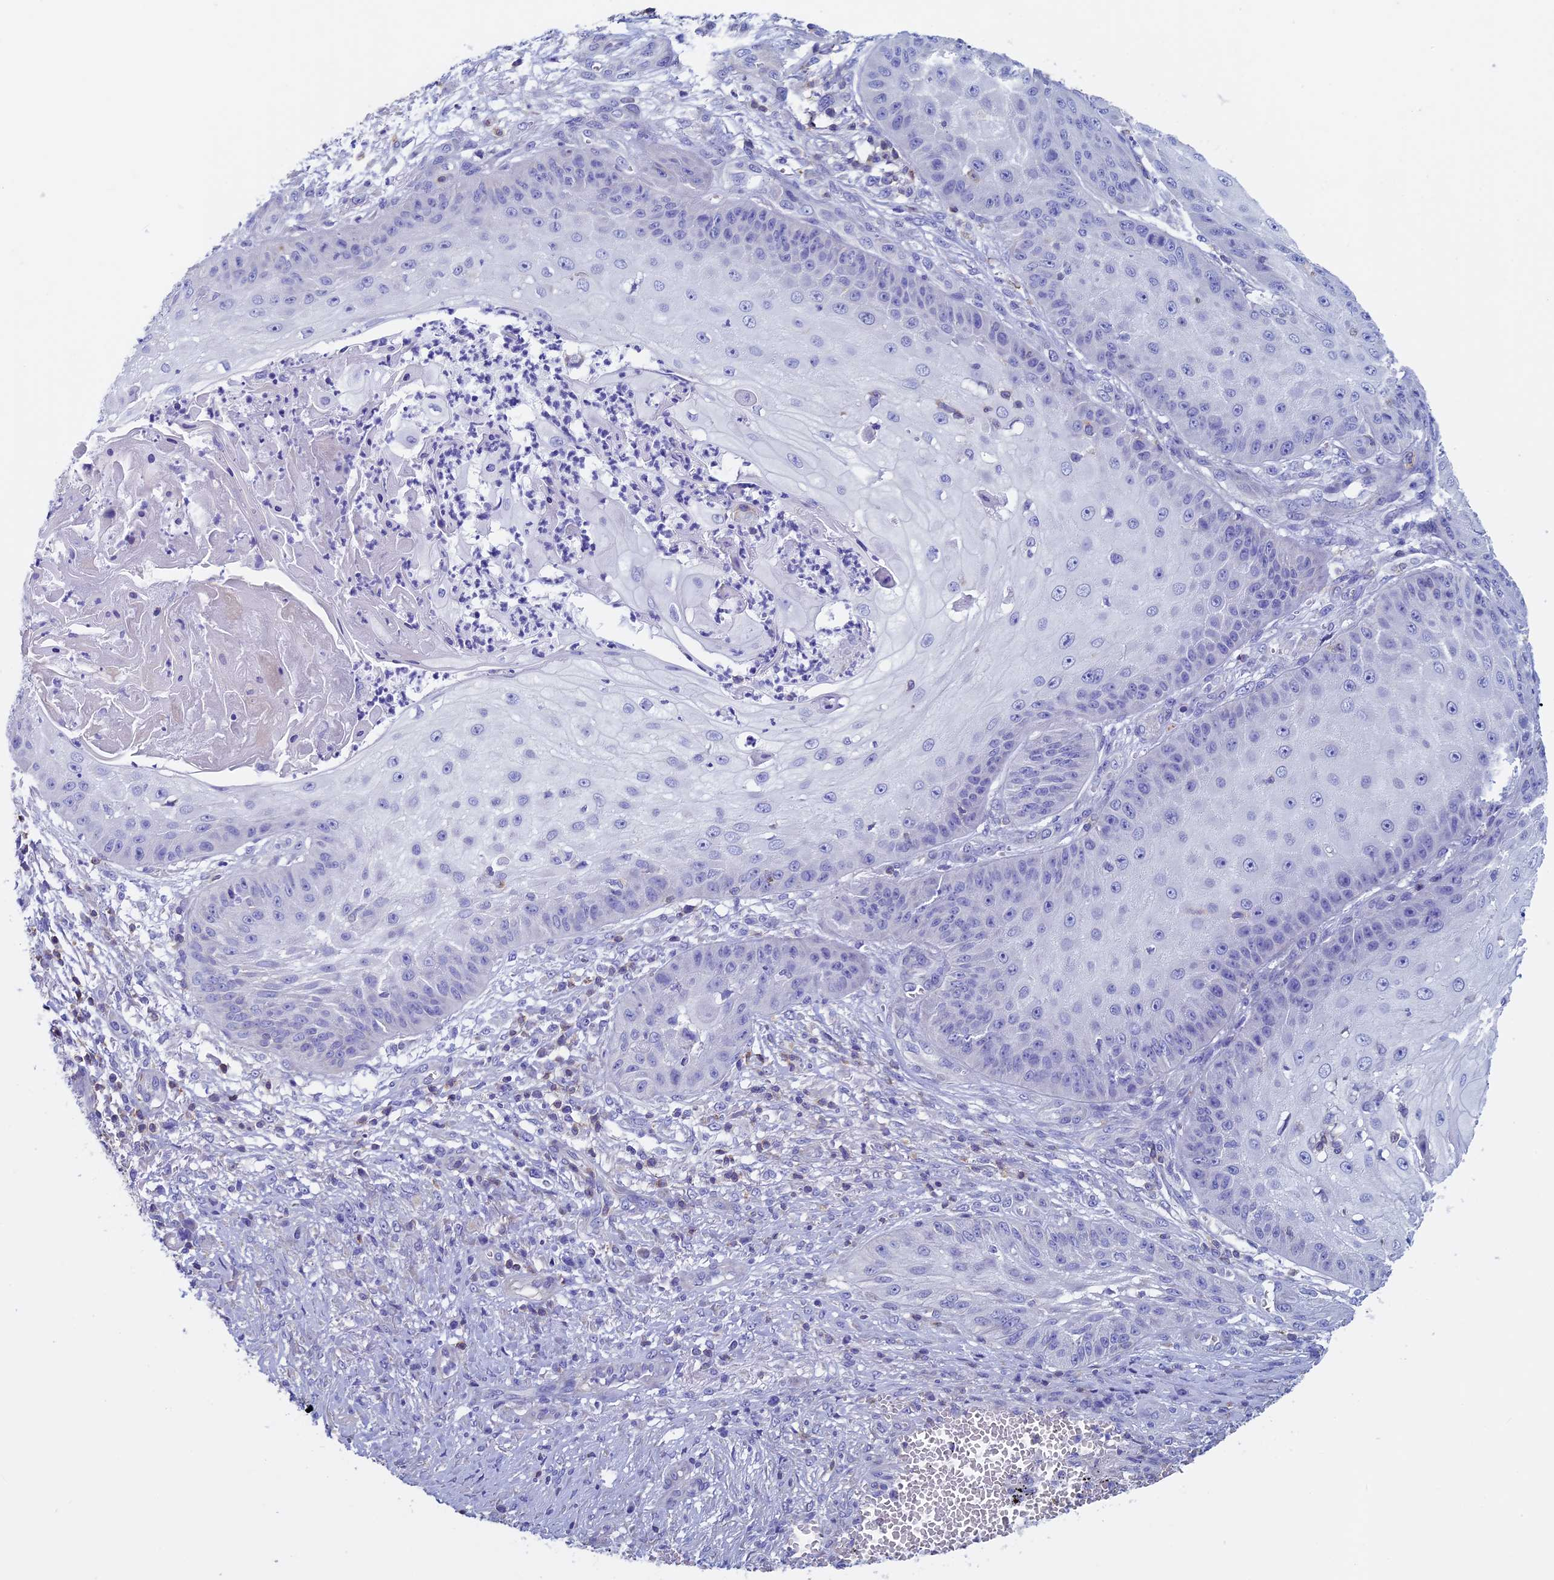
{"staining": {"intensity": "negative", "quantity": "none", "location": "none"}, "tissue": "skin cancer", "cell_type": "Tumor cells", "image_type": "cancer", "snomed": [{"axis": "morphology", "description": "Squamous cell carcinoma, NOS"}, {"axis": "topography", "description": "Skin"}], "caption": "Skin cancer stained for a protein using immunohistochemistry shows no staining tumor cells.", "gene": "SEPTIN1", "patient": {"sex": "male", "age": 70}}